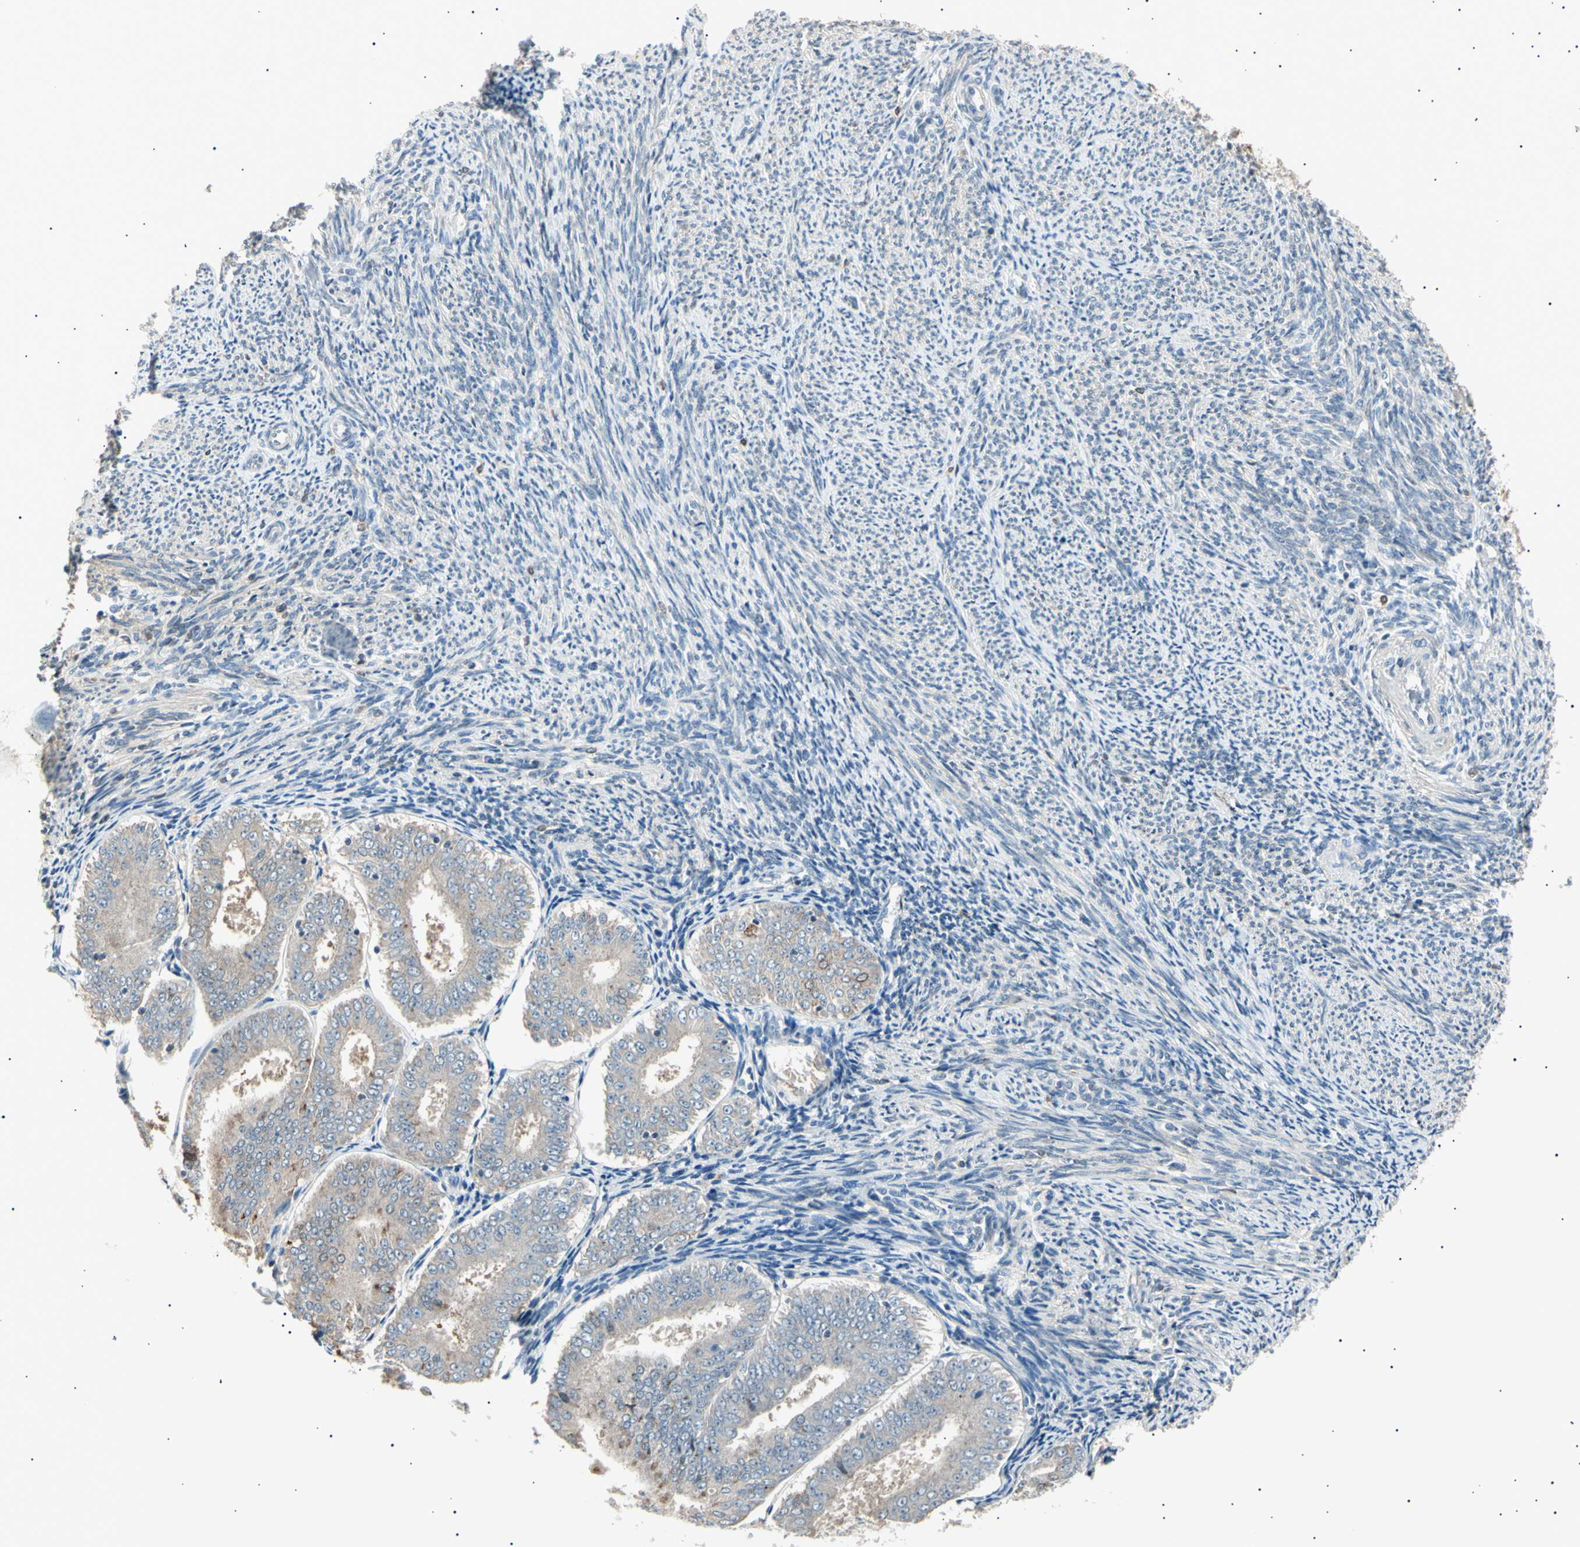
{"staining": {"intensity": "weak", "quantity": ">75%", "location": "cytoplasmic/membranous"}, "tissue": "endometrial cancer", "cell_type": "Tumor cells", "image_type": "cancer", "snomed": [{"axis": "morphology", "description": "Adenocarcinoma, NOS"}, {"axis": "topography", "description": "Endometrium"}], "caption": "Immunohistochemistry (IHC) (DAB) staining of human endometrial cancer (adenocarcinoma) reveals weak cytoplasmic/membranous protein expression in about >75% of tumor cells.", "gene": "LHPP", "patient": {"sex": "female", "age": 63}}